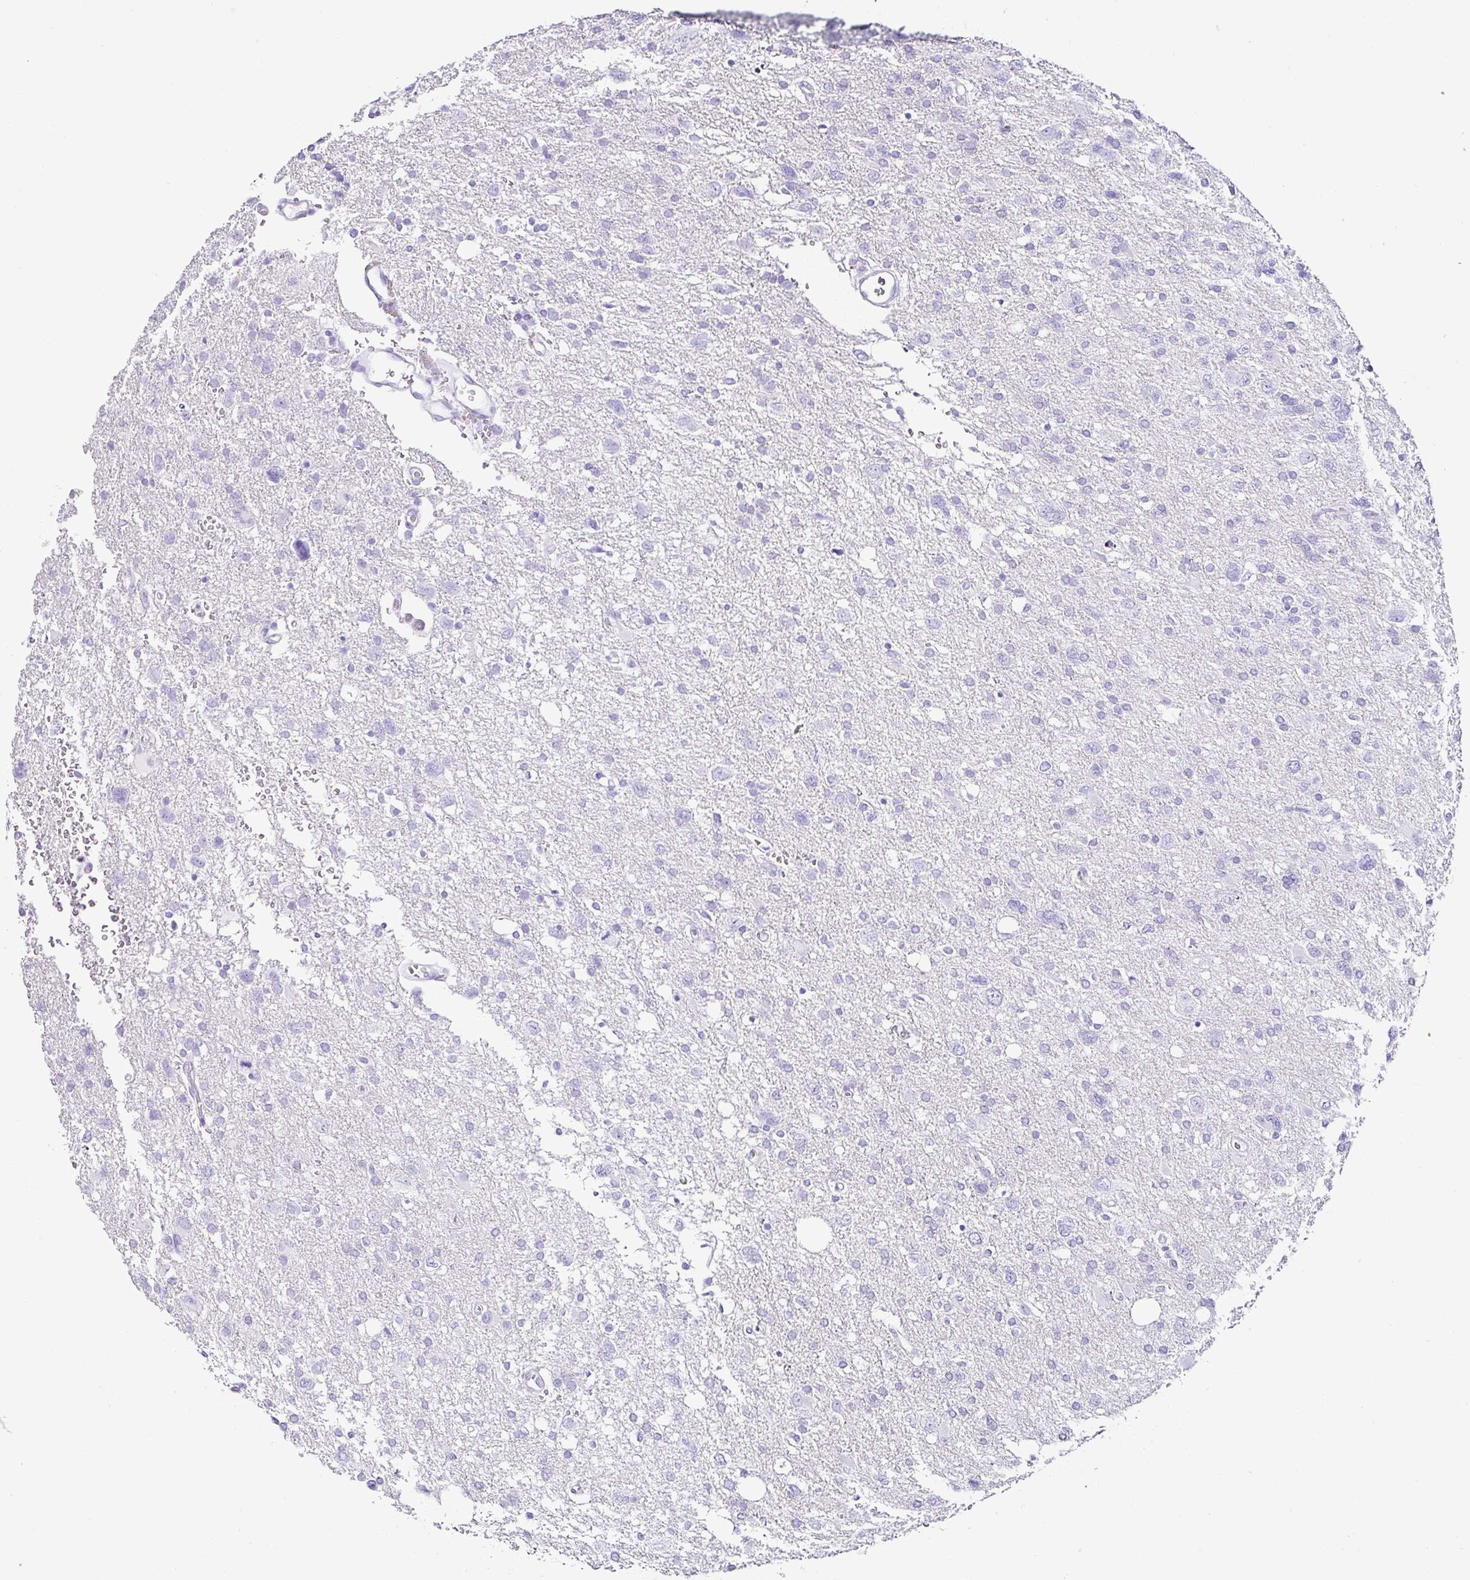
{"staining": {"intensity": "negative", "quantity": "none", "location": "none"}, "tissue": "glioma", "cell_type": "Tumor cells", "image_type": "cancer", "snomed": [{"axis": "morphology", "description": "Glioma, malignant, High grade"}, {"axis": "topography", "description": "Brain"}], "caption": "High power microscopy photomicrograph of an immunohistochemistry (IHC) micrograph of malignant high-grade glioma, revealing no significant staining in tumor cells.", "gene": "SERPINB3", "patient": {"sex": "male", "age": 61}}